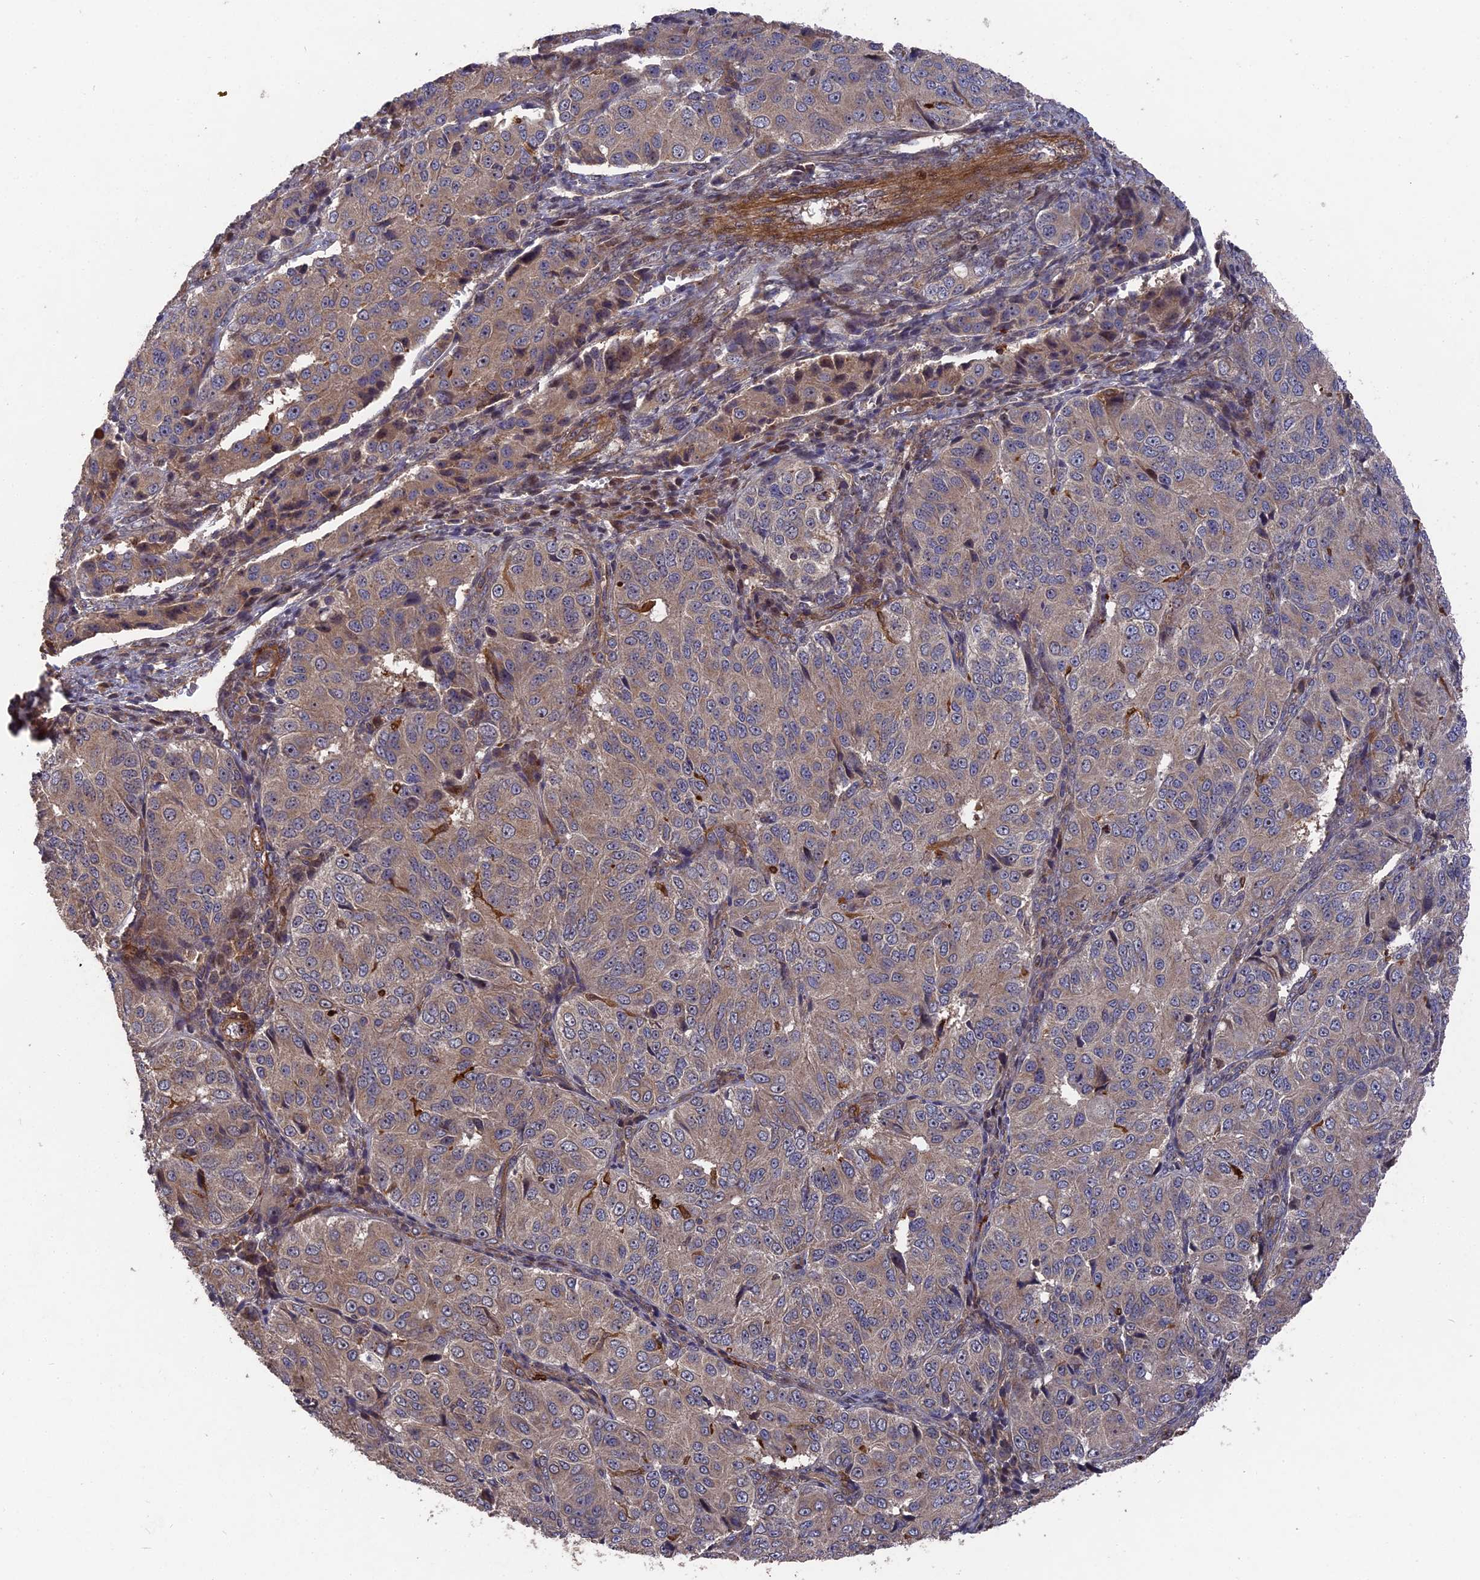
{"staining": {"intensity": "weak", "quantity": ">75%", "location": "cytoplasmic/membranous"}, "tissue": "ovarian cancer", "cell_type": "Tumor cells", "image_type": "cancer", "snomed": [{"axis": "morphology", "description": "Carcinoma, endometroid"}, {"axis": "topography", "description": "Ovary"}], "caption": "Weak cytoplasmic/membranous positivity for a protein is identified in about >75% of tumor cells of ovarian endometroid carcinoma using immunohistochemistry (IHC).", "gene": "DEF8", "patient": {"sex": "female", "age": 51}}